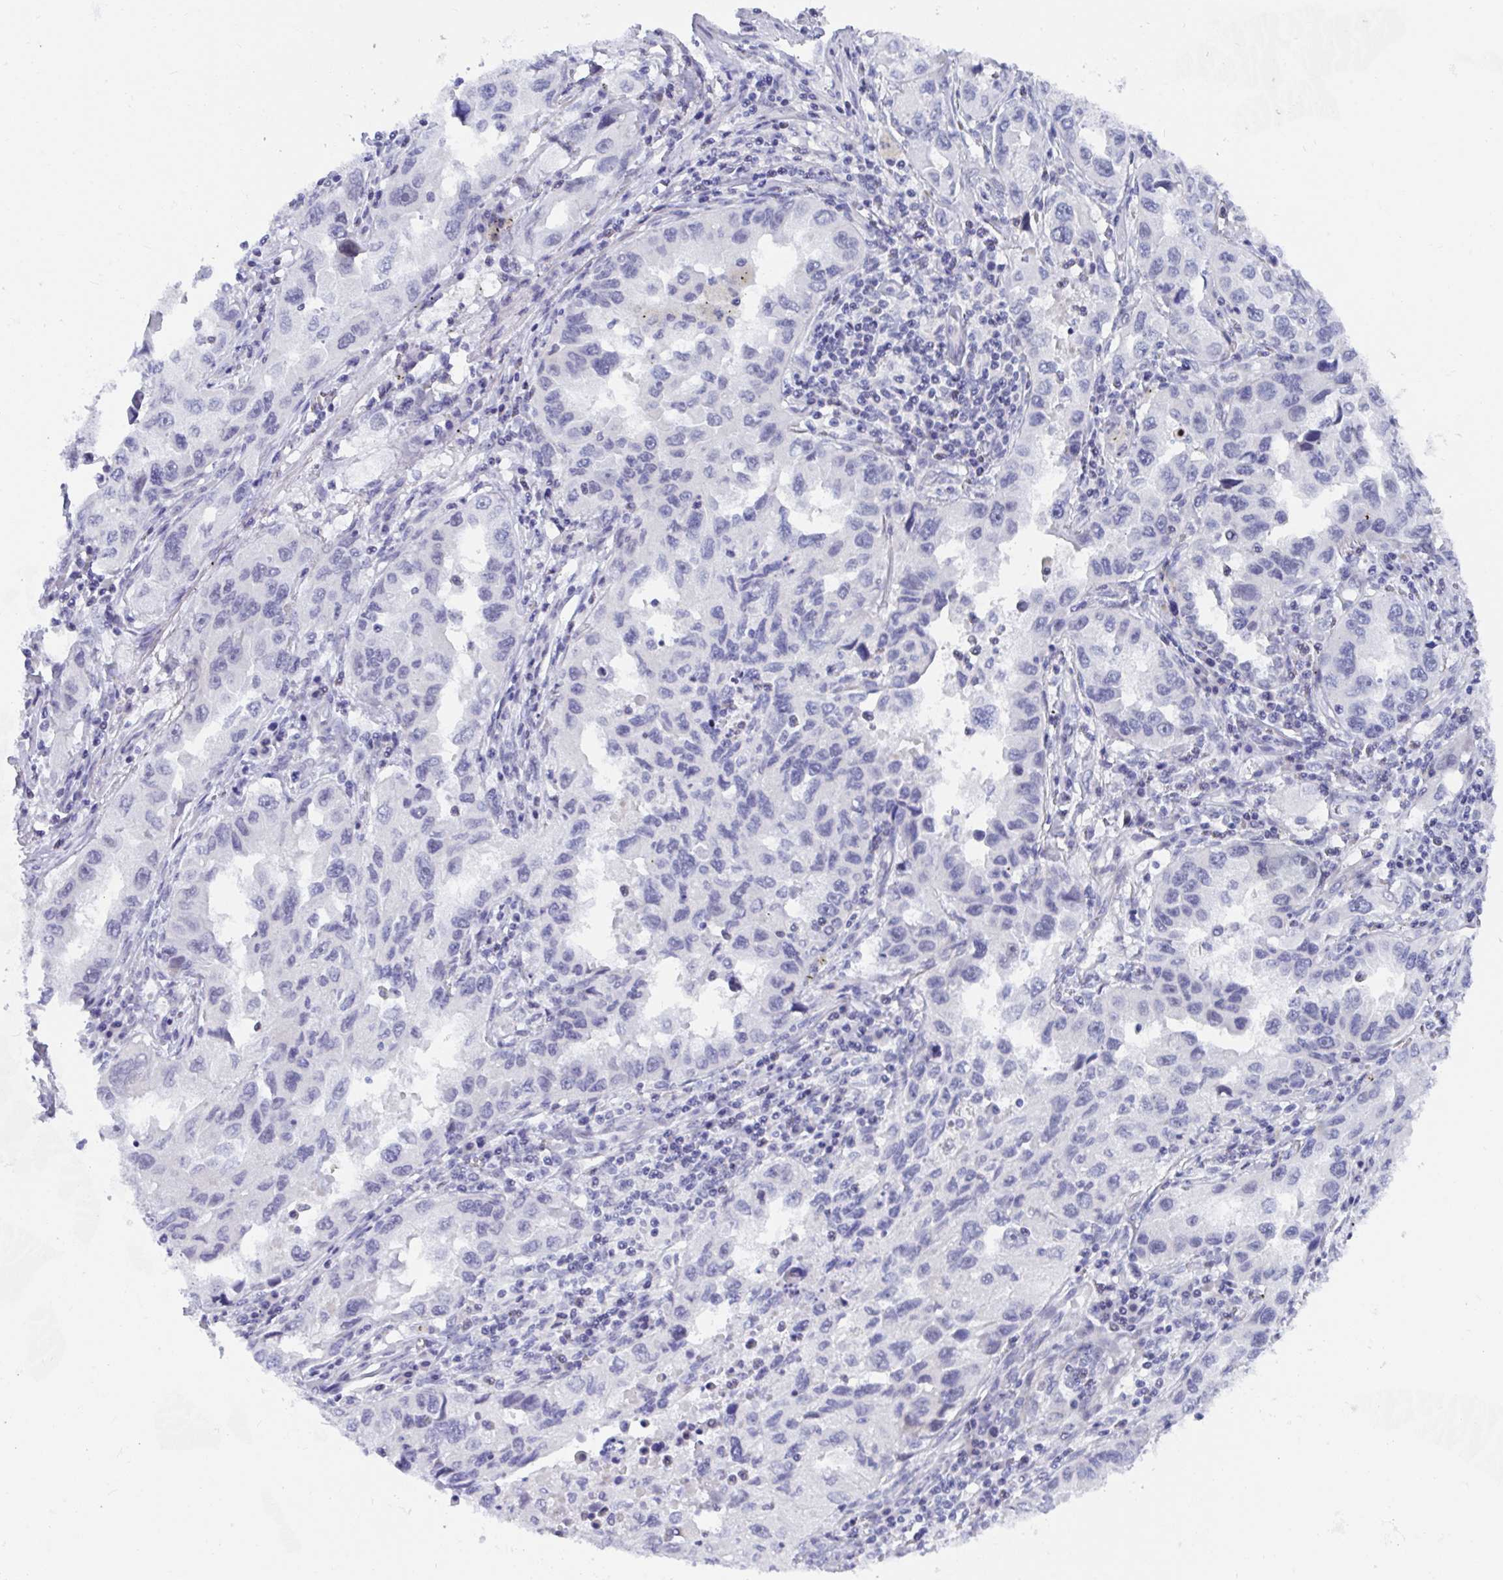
{"staining": {"intensity": "negative", "quantity": "none", "location": "none"}, "tissue": "lung cancer", "cell_type": "Tumor cells", "image_type": "cancer", "snomed": [{"axis": "morphology", "description": "Adenocarcinoma, NOS"}, {"axis": "topography", "description": "Lung"}], "caption": "Tumor cells are negative for protein expression in human lung cancer (adenocarcinoma).", "gene": "DAOA", "patient": {"sex": "female", "age": 73}}